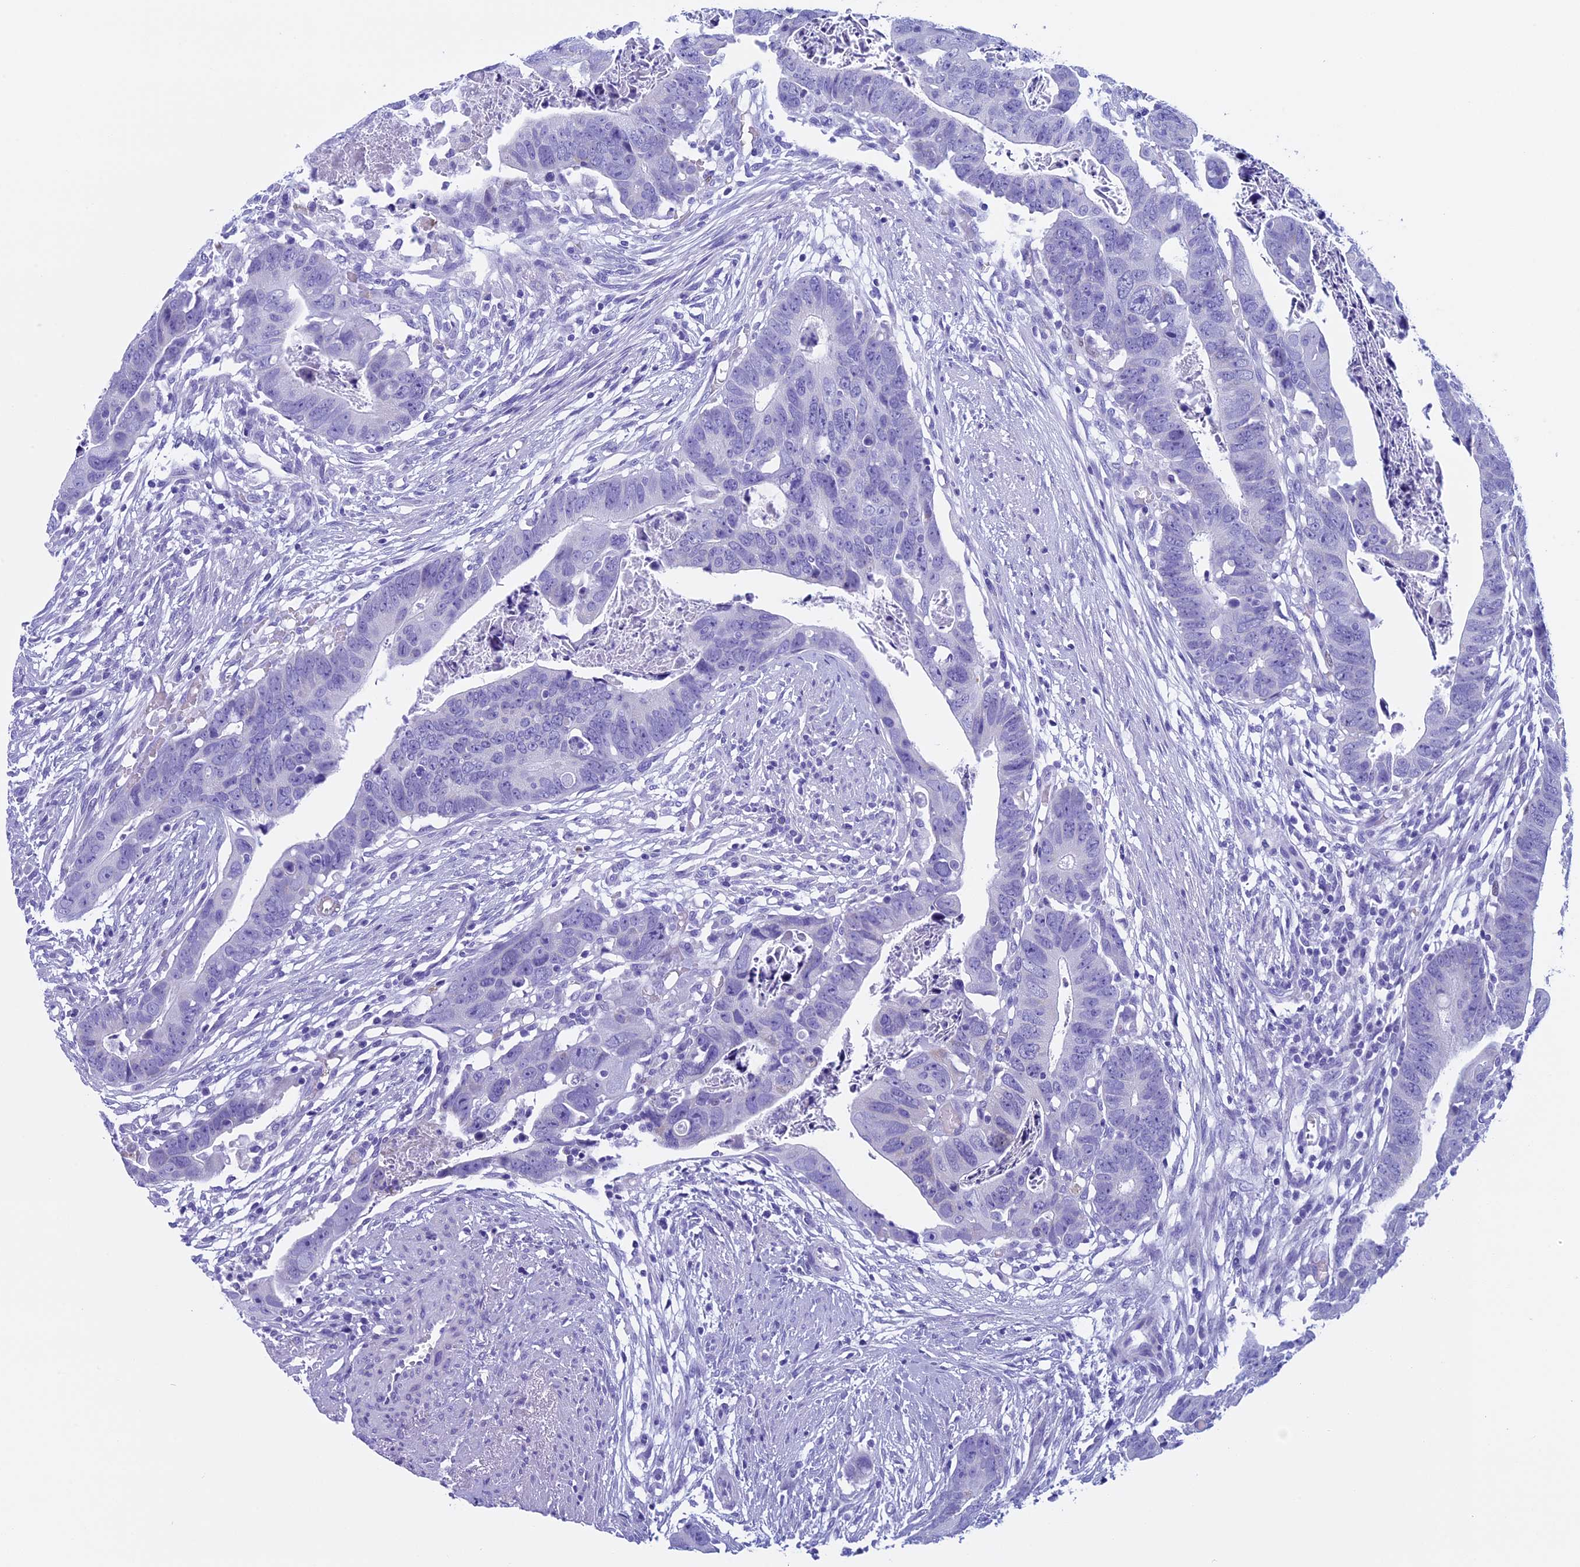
{"staining": {"intensity": "negative", "quantity": "none", "location": "none"}, "tissue": "colorectal cancer", "cell_type": "Tumor cells", "image_type": "cancer", "snomed": [{"axis": "morphology", "description": "Adenocarcinoma, NOS"}, {"axis": "topography", "description": "Rectum"}], "caption": "Tumor cells show no significant protein expression in colorectal cancer (adenocarcinoma). (DAB (3,3'-diaminobenzidine) immunohistochemistry (IHC) visualized using brightfield microscopy, high magnification).", "gene": "FAM169A", "patient": {"sex": "female", "age": 65}}